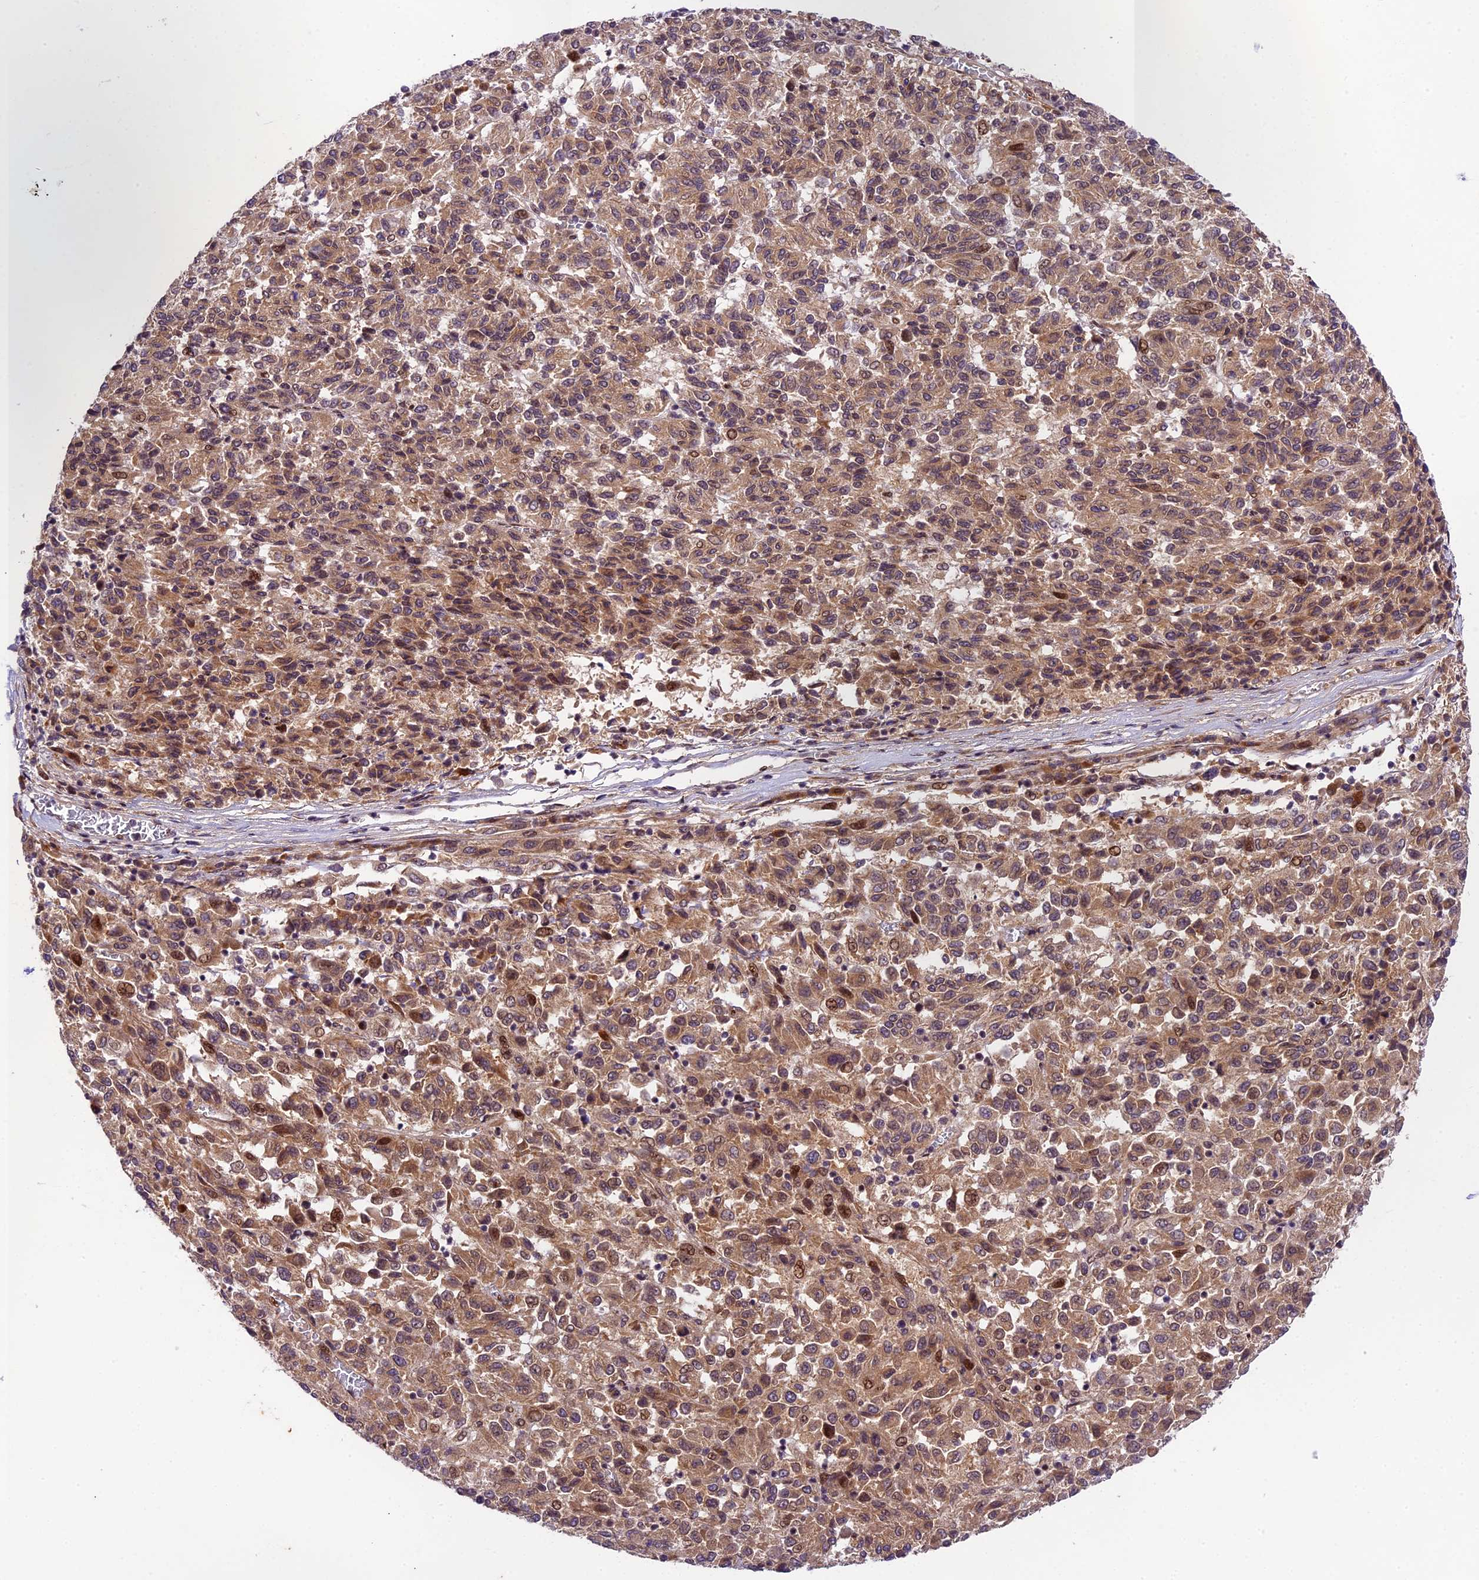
{"staining": {"intensity": "moderate", "quantity": ">75%", "location": "cytoplasmic/membranous,nuclear"}, "tissue": "melanoma", "cell_type": "Tumor cells", "image_type": "cancer", "snomed": [{"axis": "morphology", "description": "Malignant melanoma, Metastatic site"}, {"axis": "topography", "description": "Lung"}], "caption": "Melanoma stained with immunohistochemistry shows moderate cytoplasmic/membranous and nuclear expression in approximately >75% of tumor cells.", "gene": "NEK8", "patient": {"sex": "male", "age": 64}}